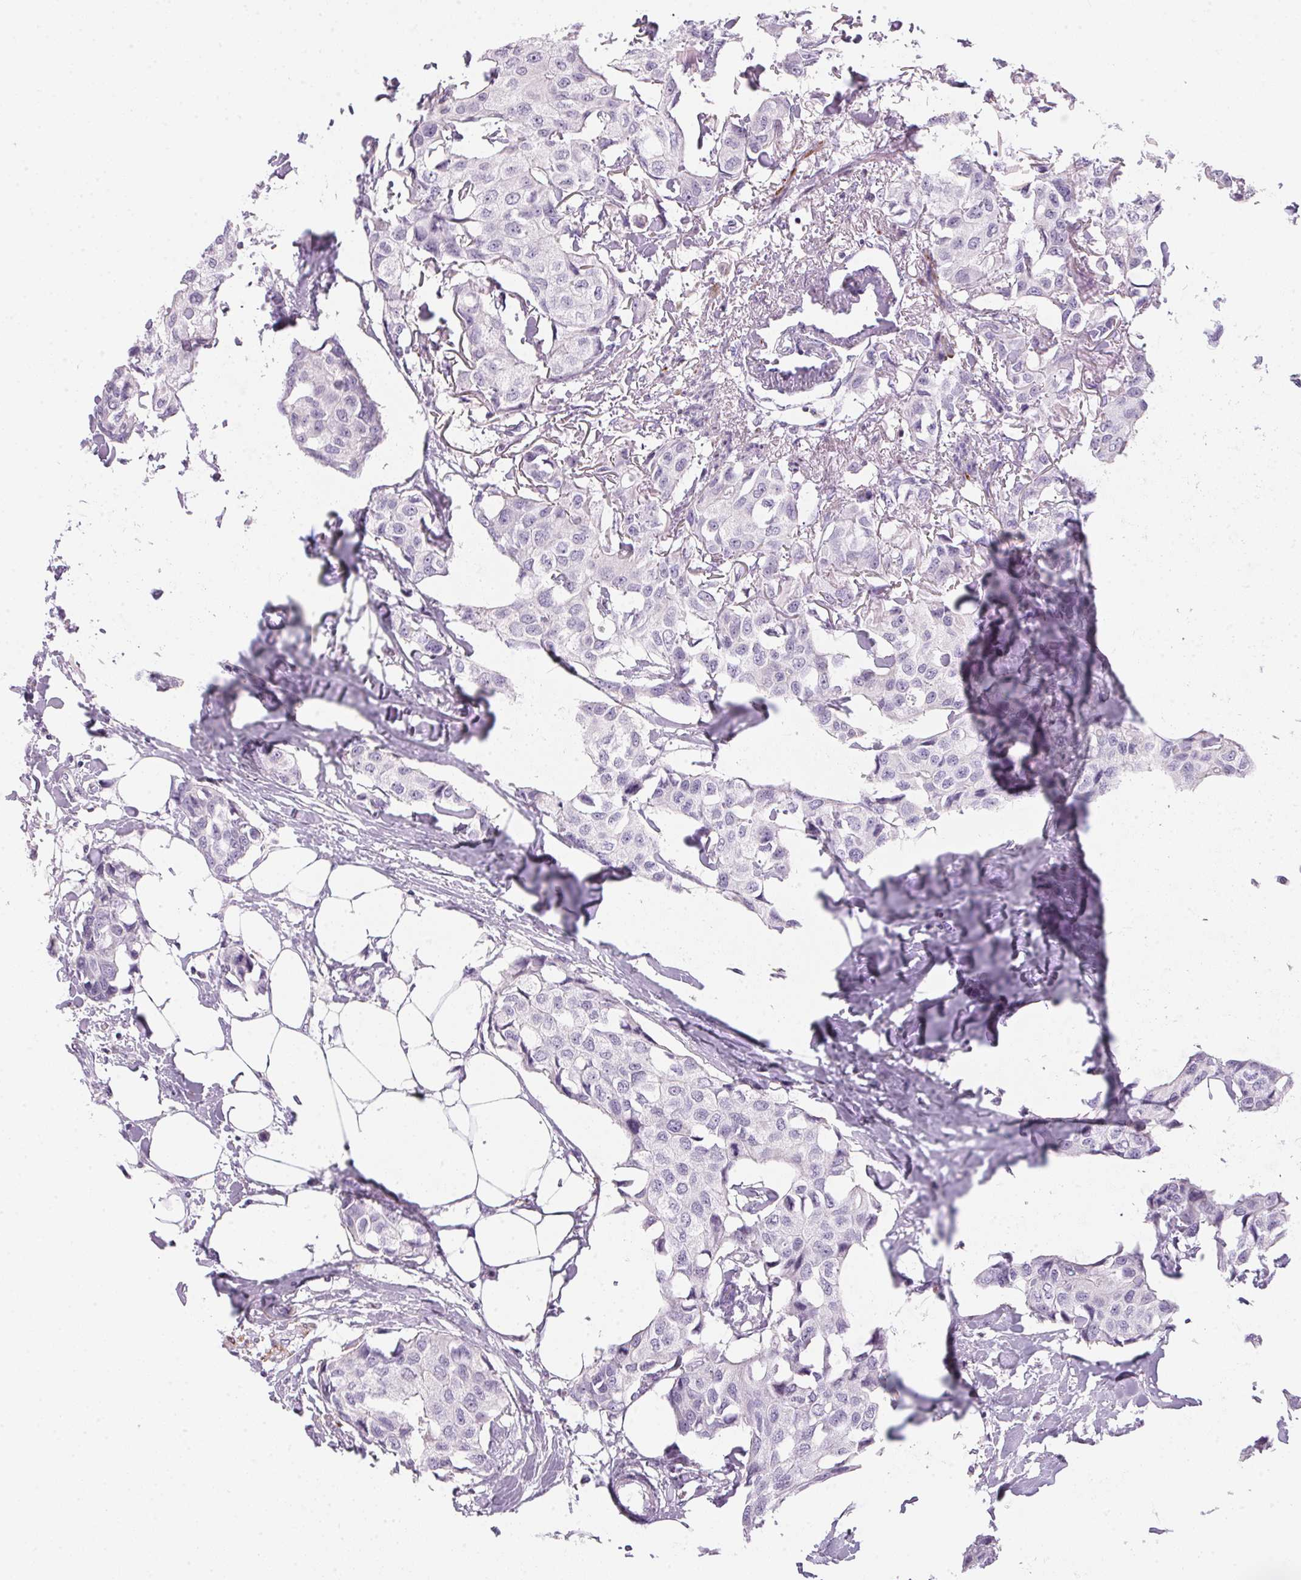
{"staining": {"intensity": "negative", "quantity": "none", "location": "none"}, "tissue": "breast cancer", "cell_type": "Tumor cells", "image_type": "cancer", "snomed": [{"axis": "morphology", "description": "Duct carcinoma"}, {"axis": "topography", "description": "Breast"}], "caption": "Immunohistochemistry (IHC) image of human breast invasive ductal carcinoma stained for a protein (brown), which reveals no expression in tumor cells.", "gene": "ECPAS", "patient": {"sex": "female", "age": 80}}